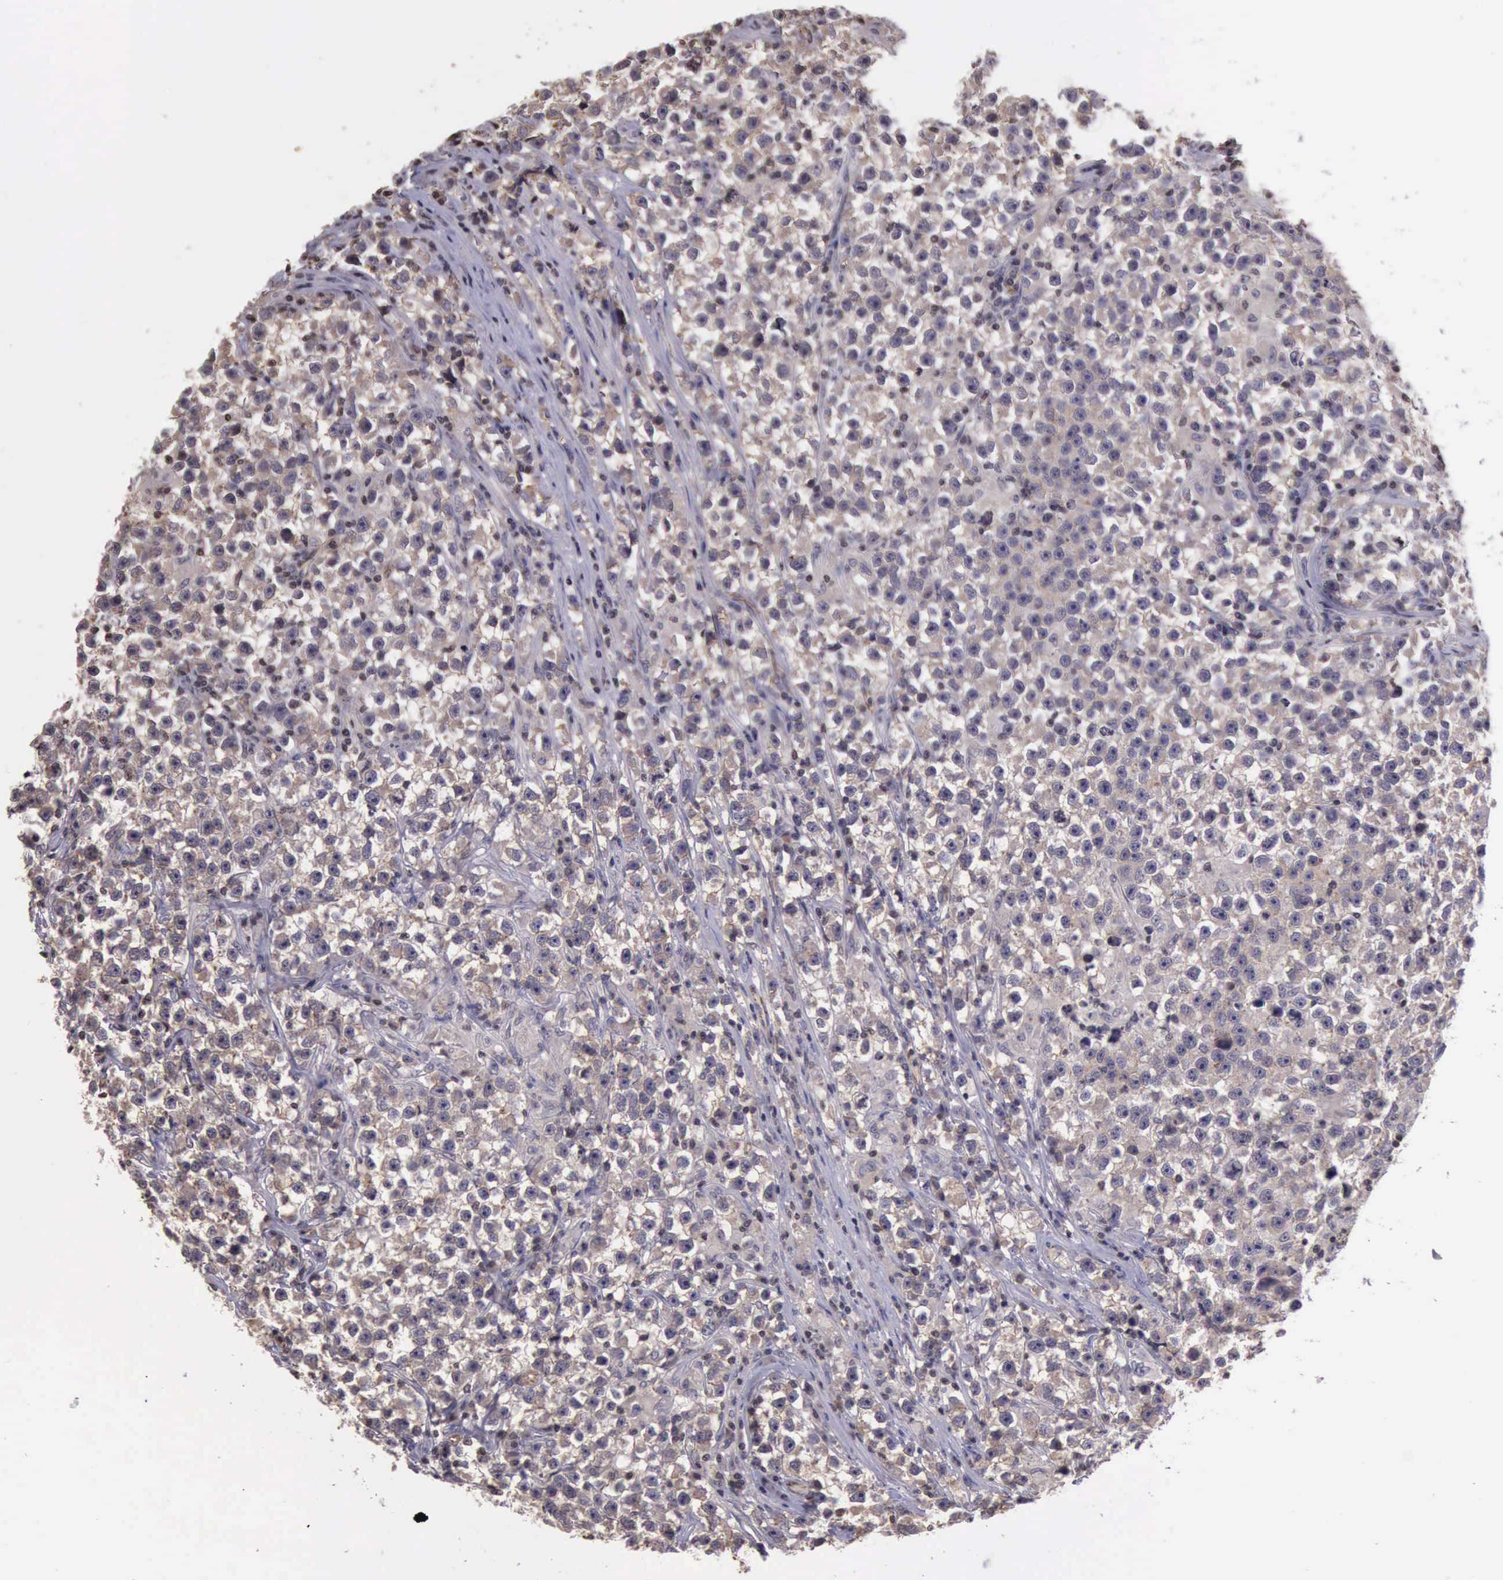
{"staining": {"intensity": "weak", "quantity": ">75%", "location": "cytoplasmic/membranous"}, "tissue": "testis cancer", "cell_type": "Tumor cells", "image_type": "cancer", "snomed": [{"axis": "morphology", "description": "Seminoma, NOS"}, {"axis": "topography", "description": "Testis"}], "caption": "Testis cancer was stained to show a protein in brown. There is low levels of weak cytoplasmic/membranous expression in approximately >75% of tumor cells. The protein is shown in brown color, while the nuclei are stained blue.", "gene": "CTNNB1", "patient": {"sex": "male", "age": 33}}